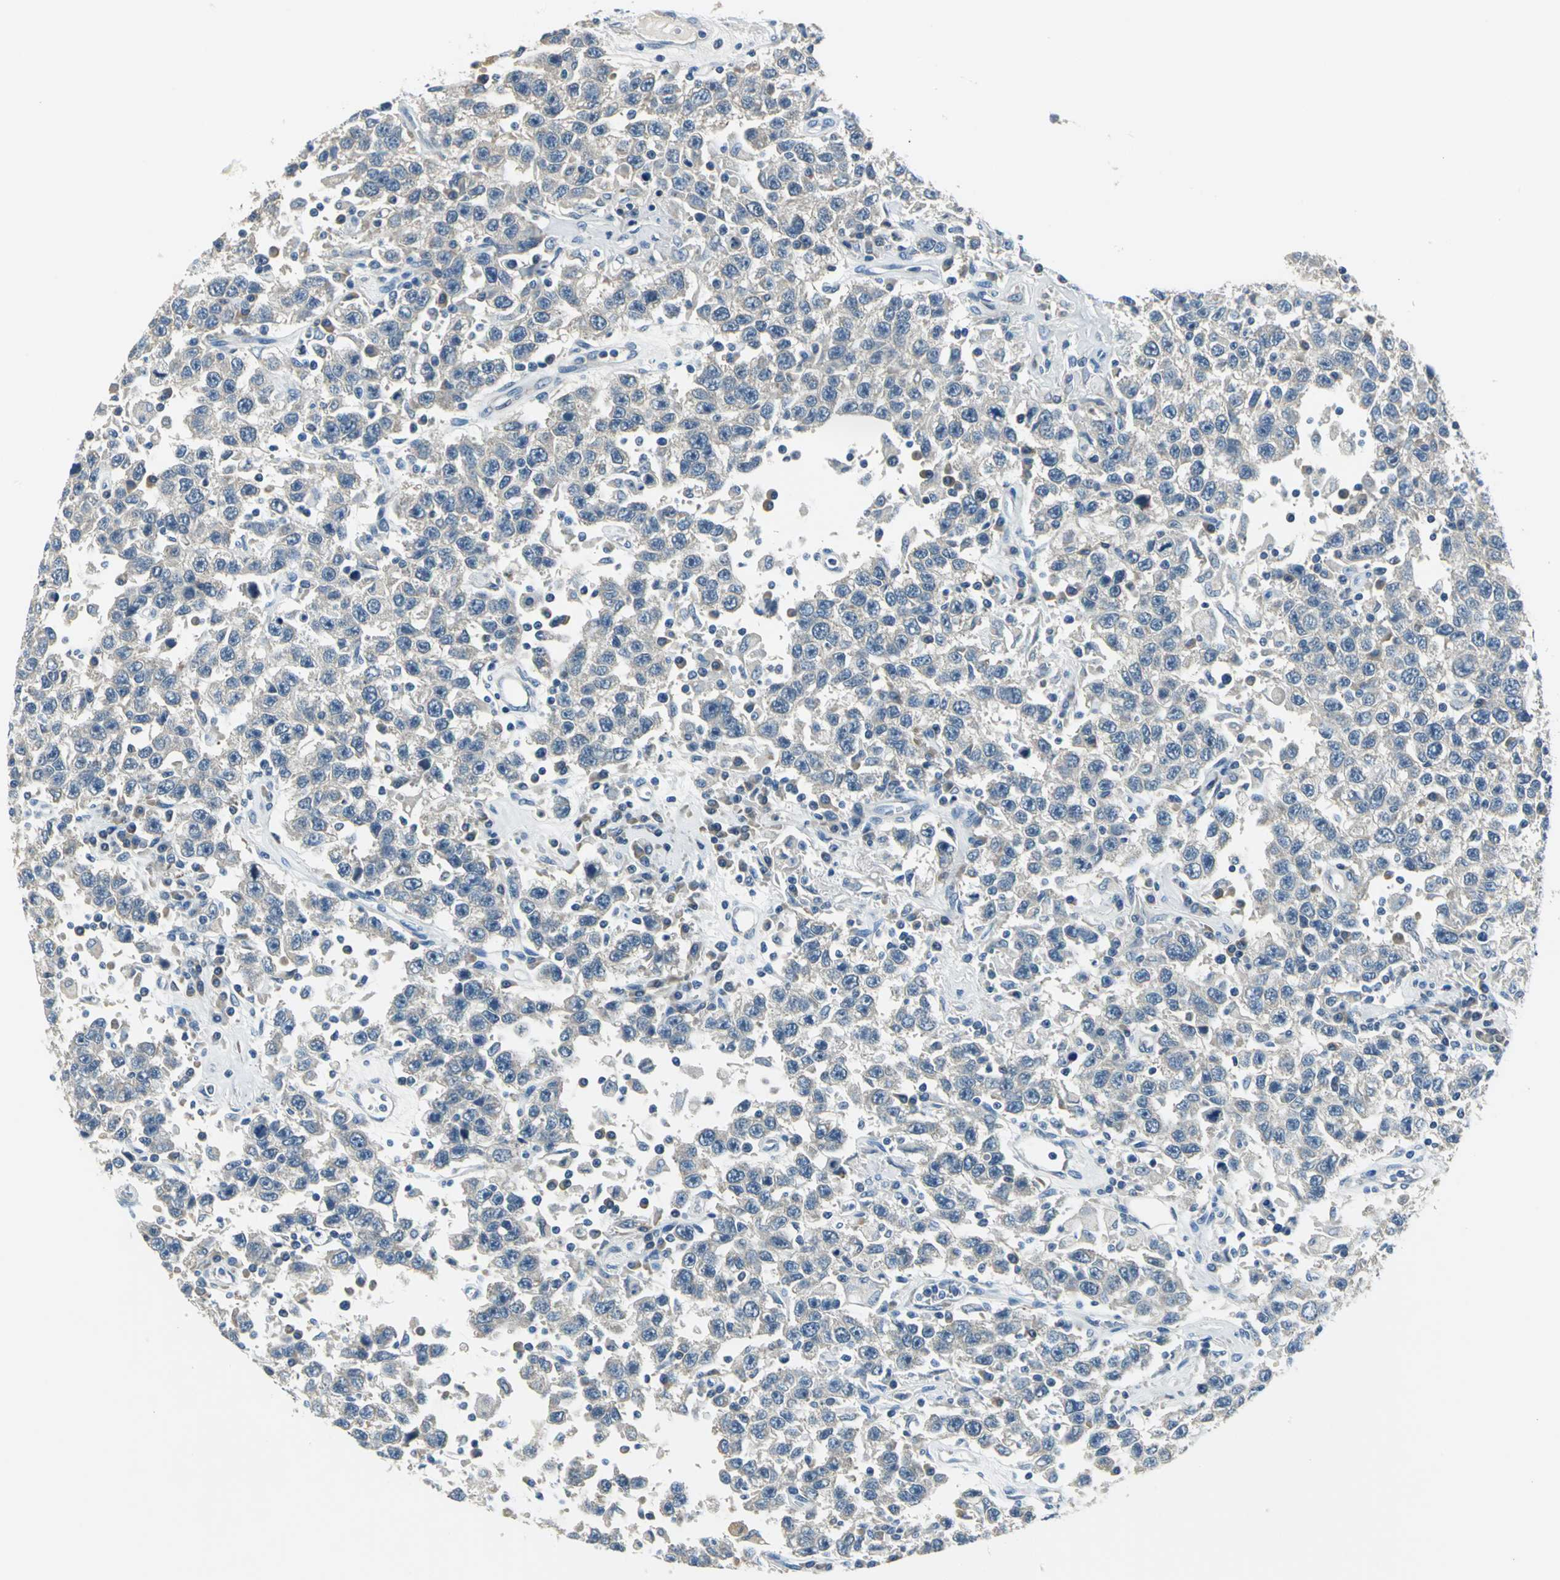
{"staining": {"intensity": "negative", "quantity": "none", "location": "none"}, "tissue": "testis cancer", "cell_type": "Tumor cells", "image_type": "cancer", "snomed": [{"axis": "morphology", "description": "Seminoma, NOS"}, {"axis": "topography", "description": "Testis"}], "caption": "Protein analysis of testis seminoma reveals no significant expression in tumor cells. The staining is performed using DAB (3,3'-diaminobenzidine) brown chromogen with nuclei counter-stained in using hematoxylin.", "gene": "SLC16A7", "patient": {"sex": "male", "age": 41}}